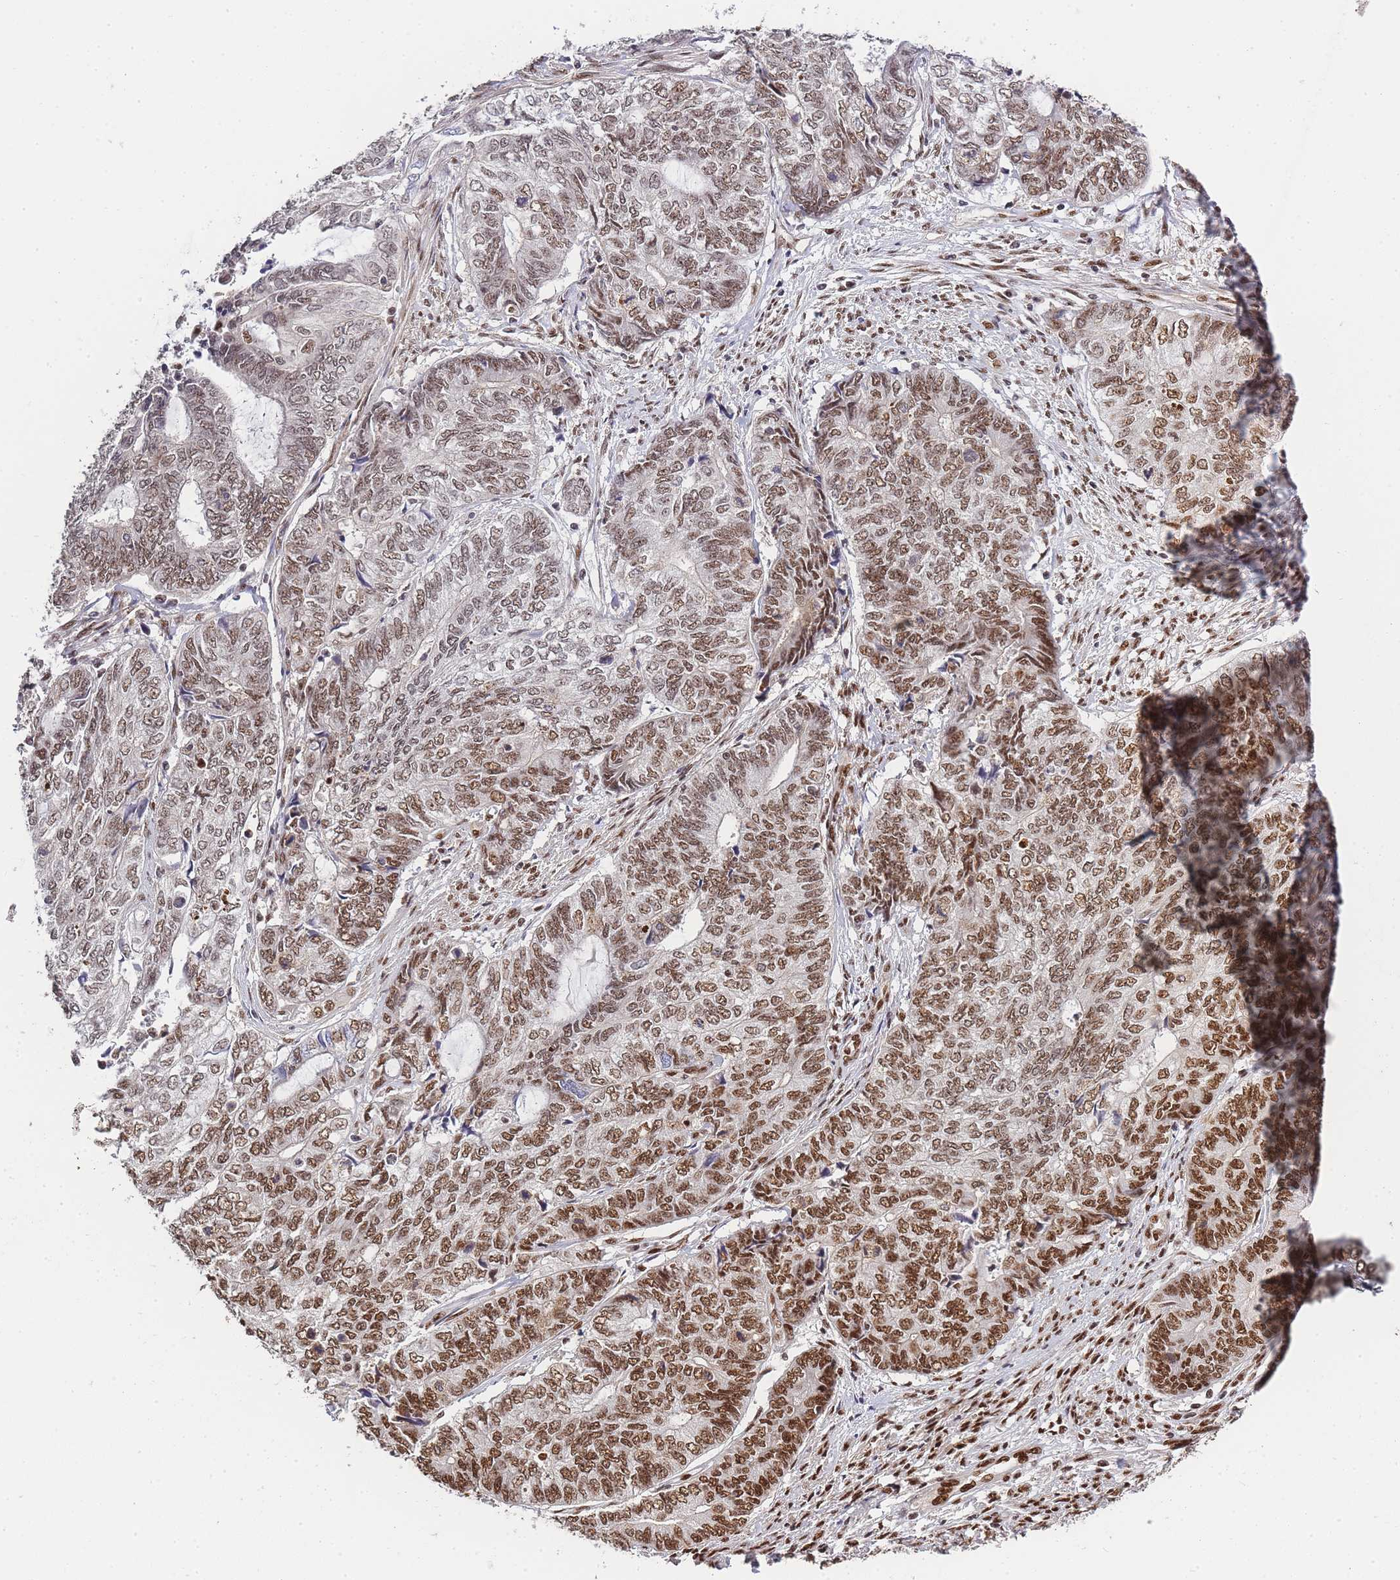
{"staining": {"intensity": "moderate", "quantity": ">75%", "location": "nuclear"}, "tissue": "endometrial cancer", "cell_type": "Tumor cells", "image_type": "cancer", "snomed": [{"axis": "morphology", "description": "Adenocarcinoma, NOS"}, {"axis": "topography", "description": "Uterus"}, {"axis": "topography", "description": "Endometrium"}], "caption": "Adenocarcinoma (endometrial) was stained to show a protein in brown. There is medium levels of moderate nuclear positivity in about >75% of tumor cells.", "gene": "PRKDC", "patient": {"sex": "female", "age": 70}}